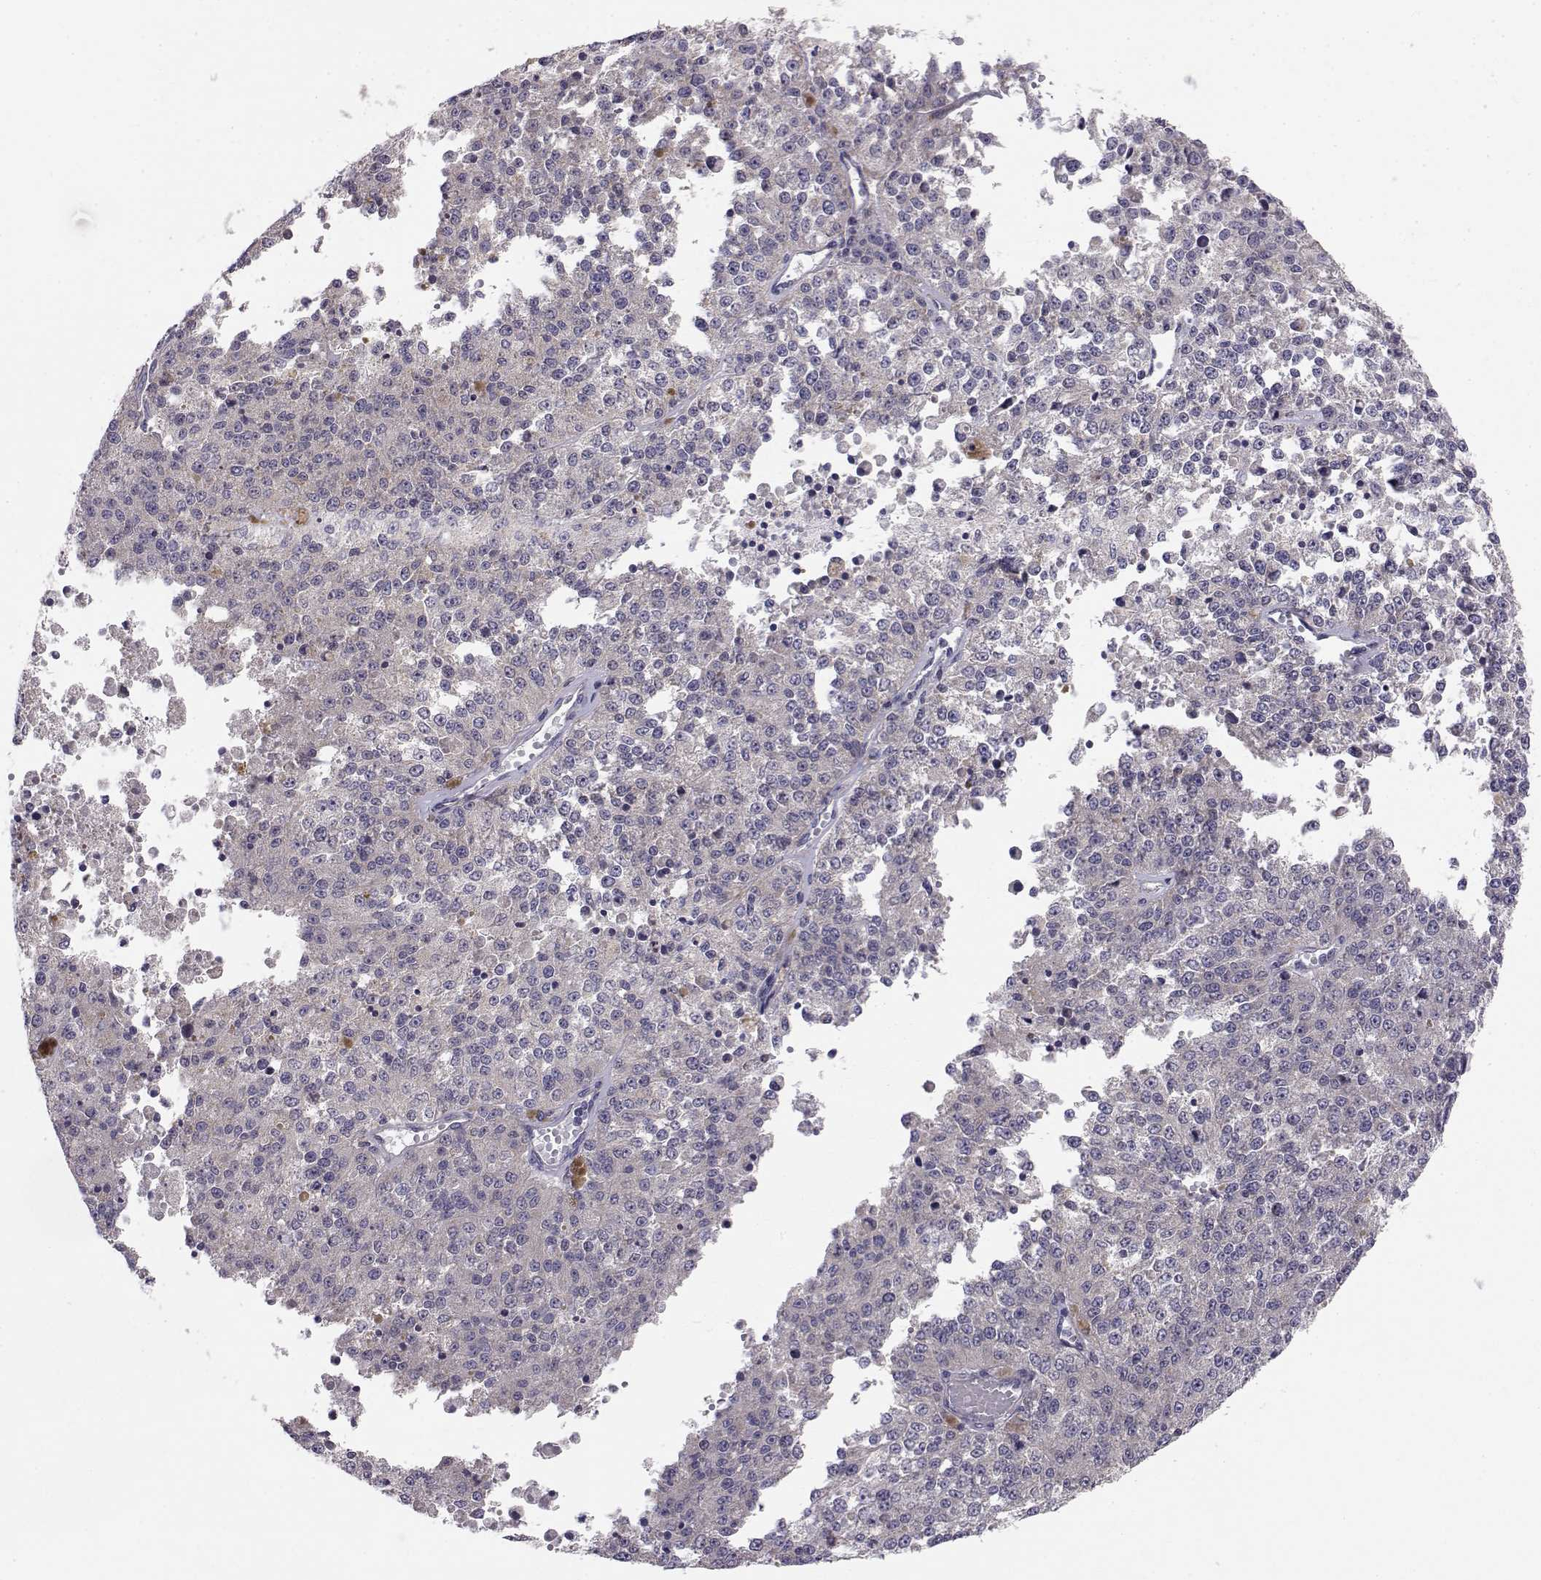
{"staining": {"intensity": "negative", "quantity": "none", "location": "none"}, "tissue": "melanoma", "cell_type": "Tumor cells", "image_type": "cancer", "snomed": [{"axis": "morphology", "description": "Malignant melanoma, Metastatic site"}, {"axis": "topography", "description": "Lymph node"}], "caption": "Tumor cells show no significant positivity in melanoma.", "gene": "PEX5L", "patient": {"sex": "female", "age": 64}}